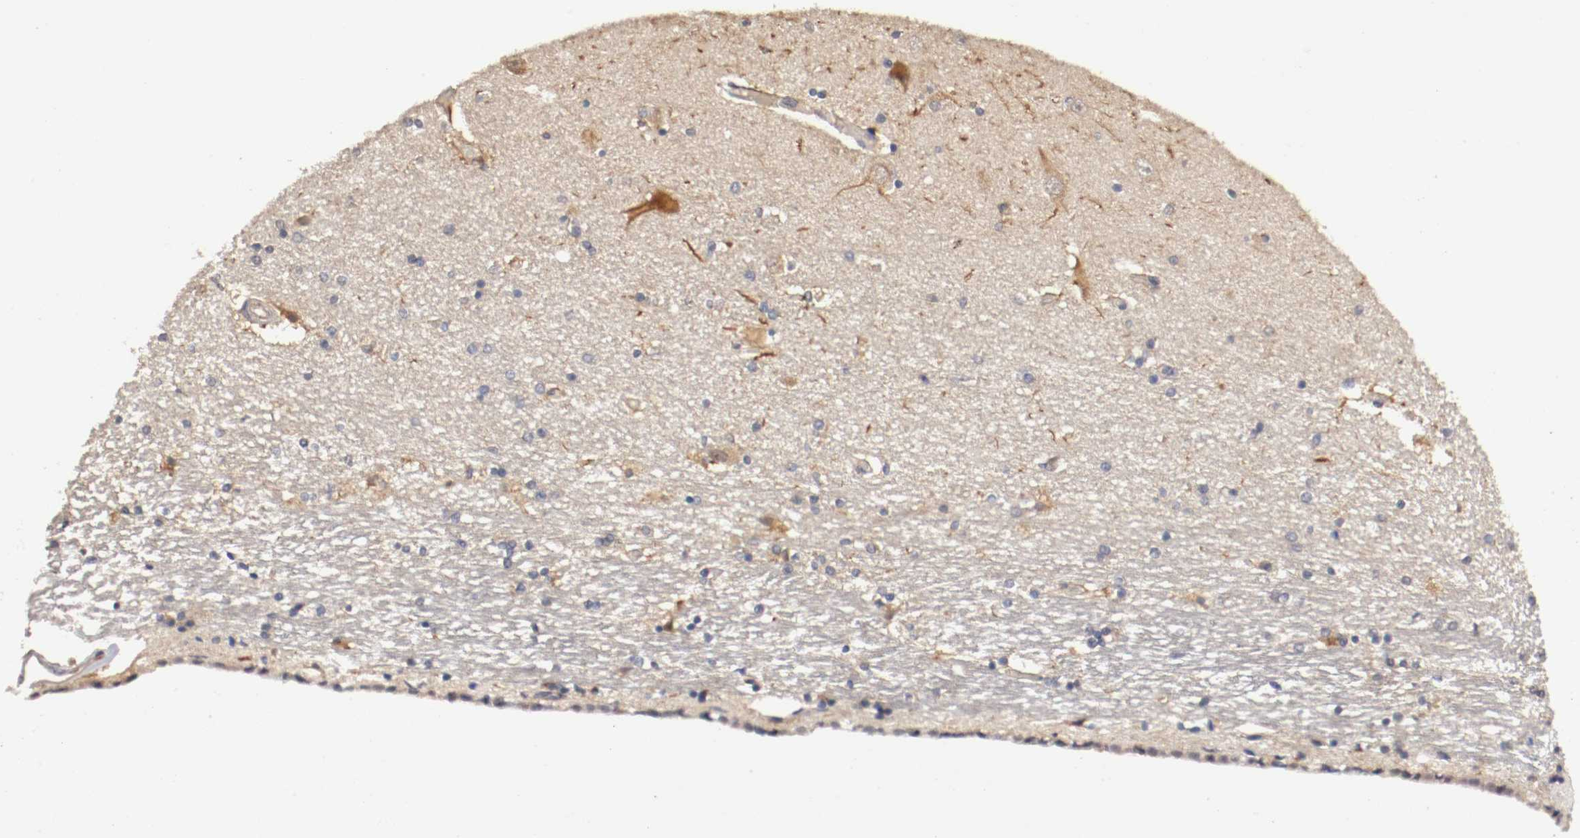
{"staining": {"intensity": "weak", "quantity": "<25%", "location": "cytoplasmic/membranous"}, "tissue": "hippocampus", "cell_type": "Glial cells", "image_type": "normal", "snomed": [{"axis": "morphology", "description": "Normal tissue, NOS"}, {"axis": "topography", "description": "Hippocampus"}], "caption": "Glial cells show no significant staining in benign hippocampus.", "gene": "RBM23", "patient": {"sex": "female", "age": 54}}